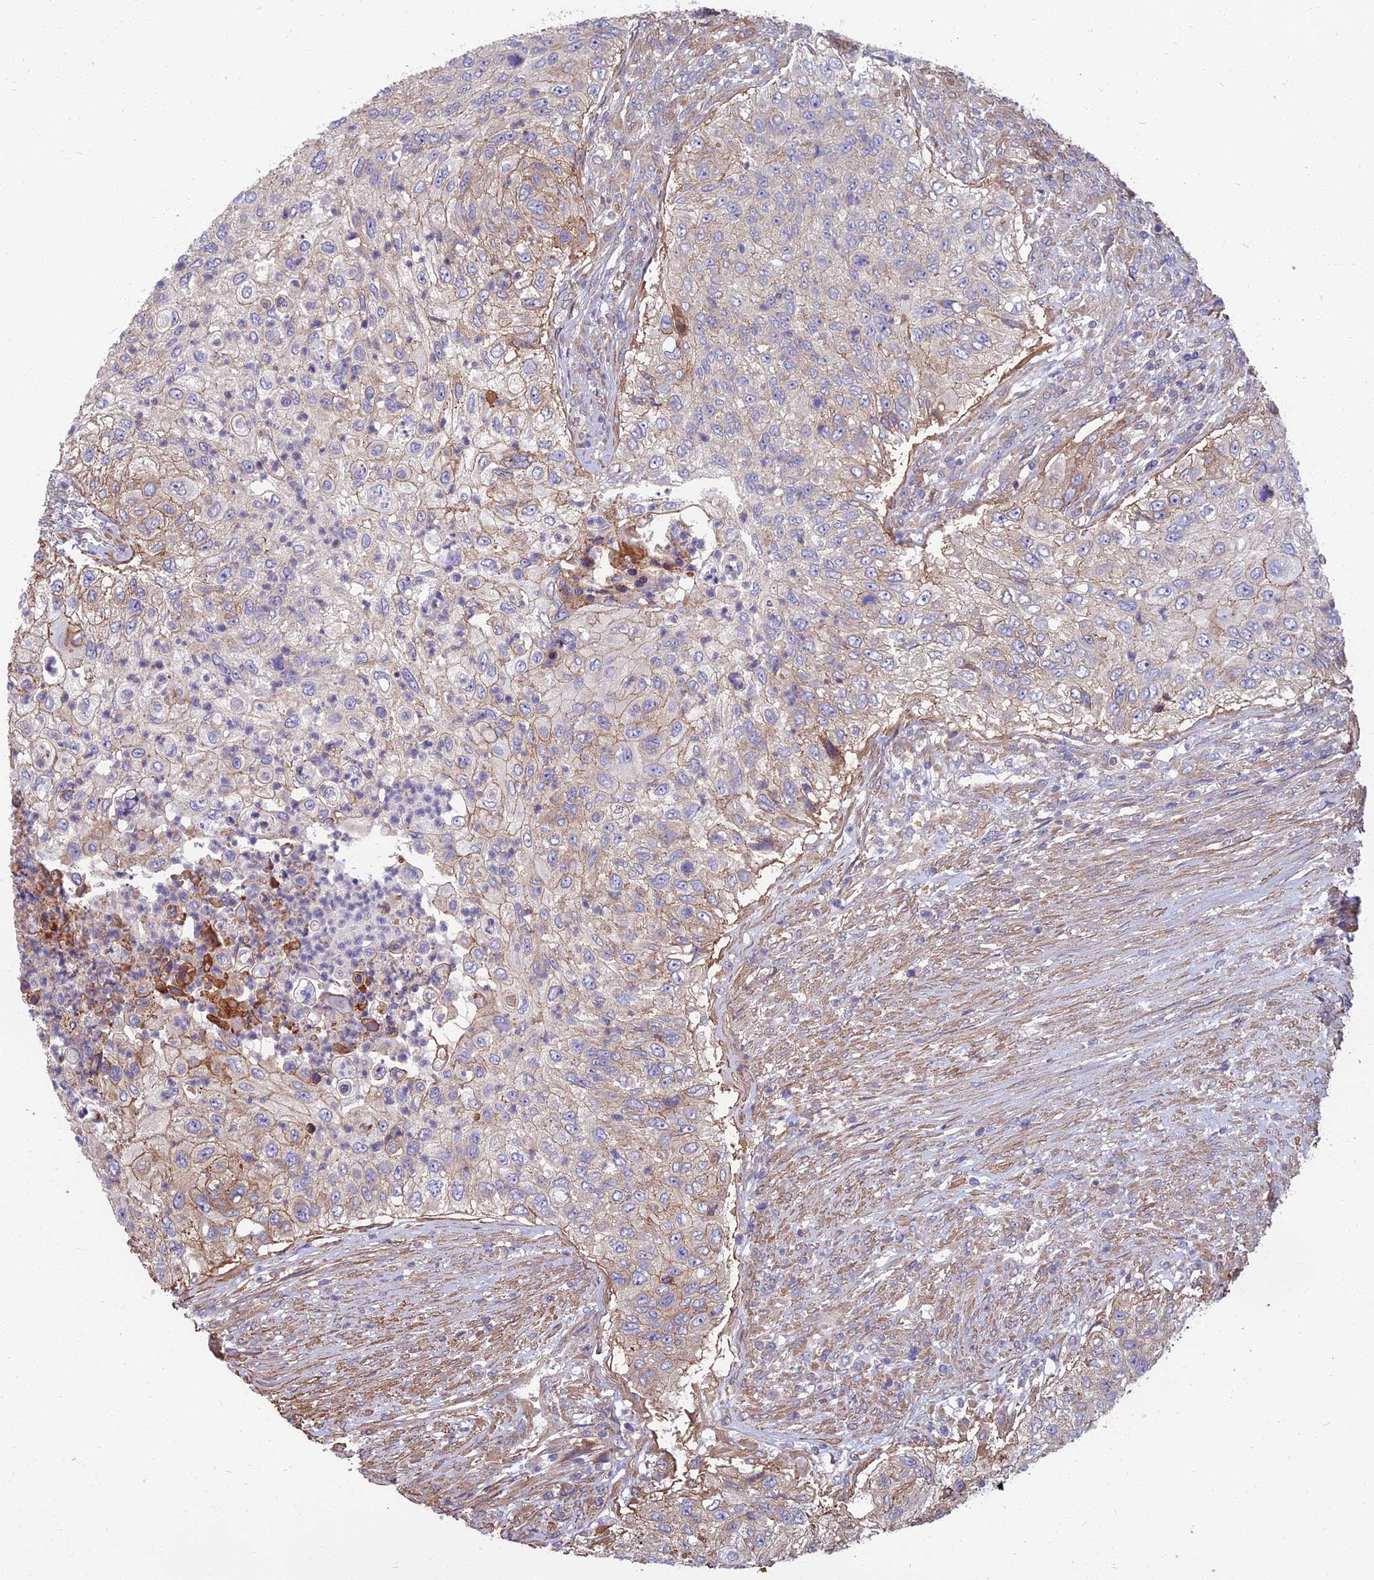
{"staining": {"intensity": "weak", "quantity": "<25%", "location": "cytoplasmic/membranous"}, "tissue": "urothelial cancer", "cell_type": "Tumor cells", "image_type": "cancer", "snomed": [{"axis": "morphology", "description": "Urothelial carcinoma, High grade"}, {"axis": "topography", "description": "Urinary bladder"}], "caption": "Immunohistochemical staining of human urothelial cancer reveals no significant expression in tumor cells.", "gene": "WDR24", "patient": {"sex": "female", "age": 60}}